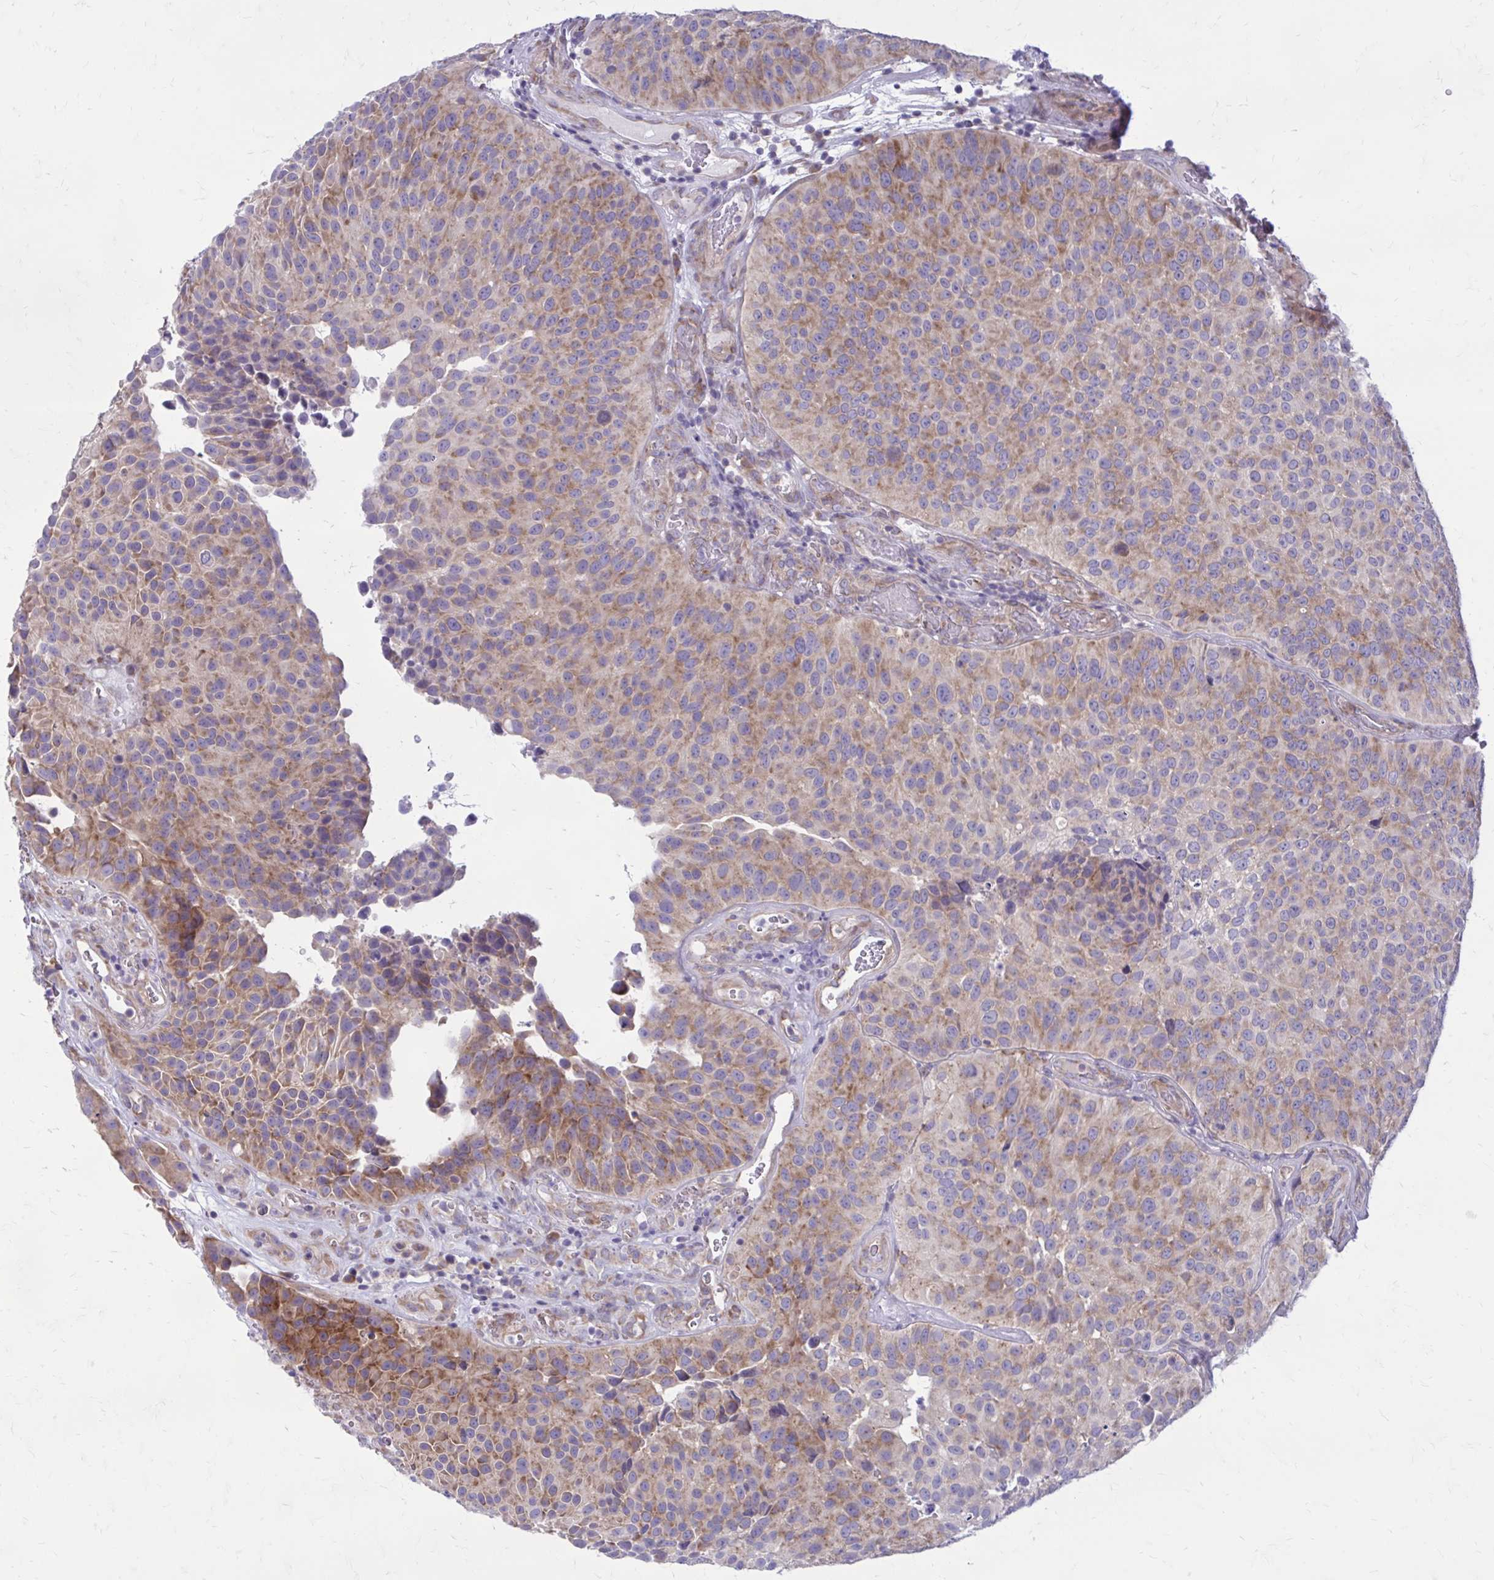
{"staining": {"intensity": "weak", "quantity": "25%-75%", "location": "cytoplasmic/membranous"}, "tissue": "urothelial cancer", "cell_type": "Tumor cells", "image_type": "cancer", "snomed": [{"axis": "morphology", "description": "Urothelial carcinoma, Low grade"}, {"axis": "topography", "description": "Urinary bladder"}], "caption": "Tumor cells display weak cytoplasmic/membranous positivity in approximately 25%-75% of cells in low-grade urothelial carcinoma.", "gene": "GIGYF2", "patient": {"sex": "male", "age": 76}}